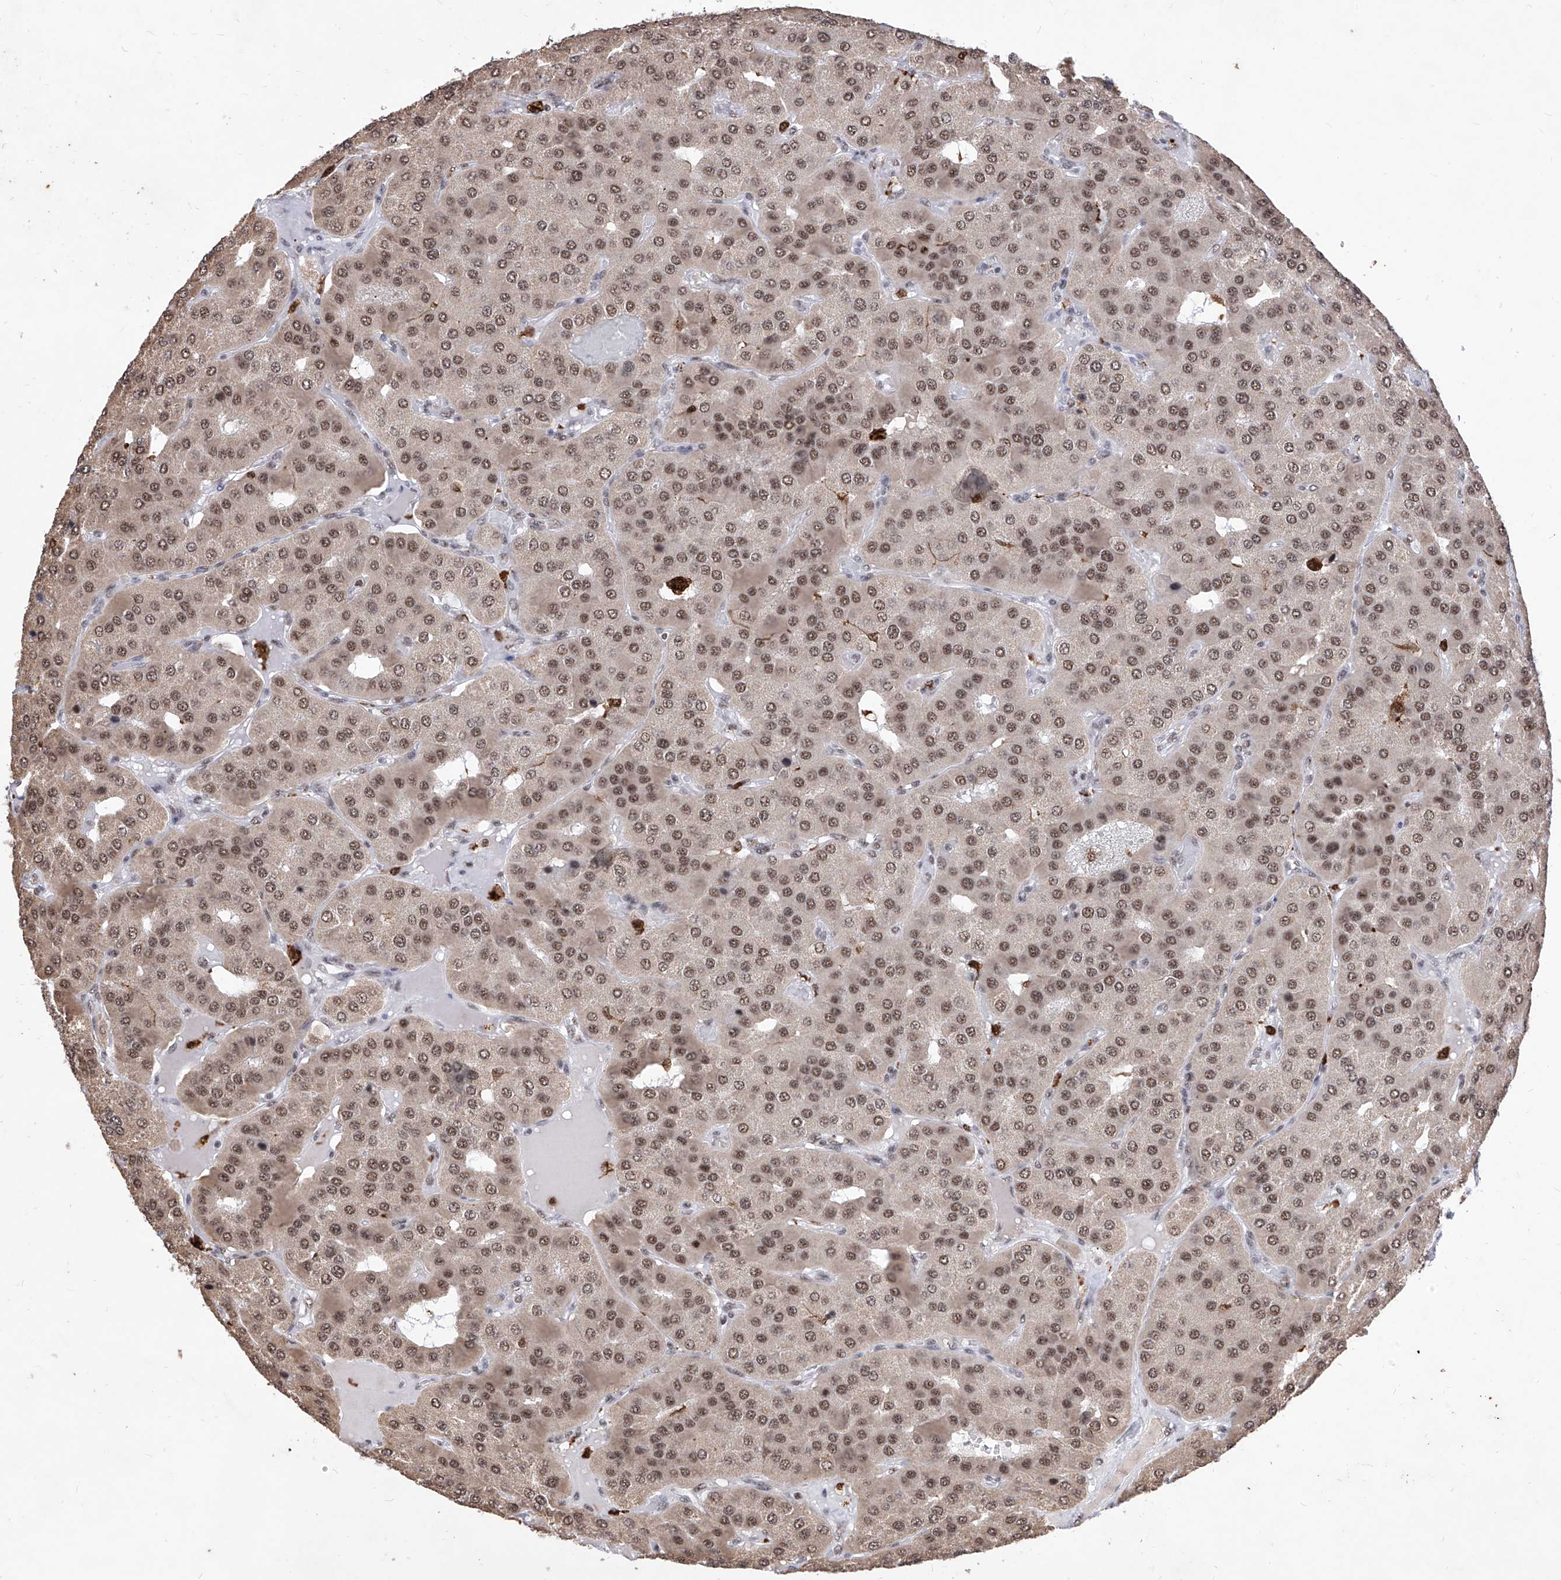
{"staining": {"intensity": "moderate", "quantity": ">75%", "location": "nuclear"}, "tissue": "parathyroid gland", "cell_type": "Glandular cells", "image_type": "normal", "snomed": [{"axis": "morphology", "description": "Normal tissue, NOS"}, {"axis": "morphology", "description": "Adenoma, NOS"}, {"axis": "topography", "description": "Parathyroid gland"}], "caption": "DAB (3,3'-diaminobenzidine) immunohistochemical staining of benign human parathyroid gland exhibits moderate nuclear protein staining in approximately >75% of glandular cells.", "gene": "PHF5A", "patient": {"sex": "female", "age": 86}}